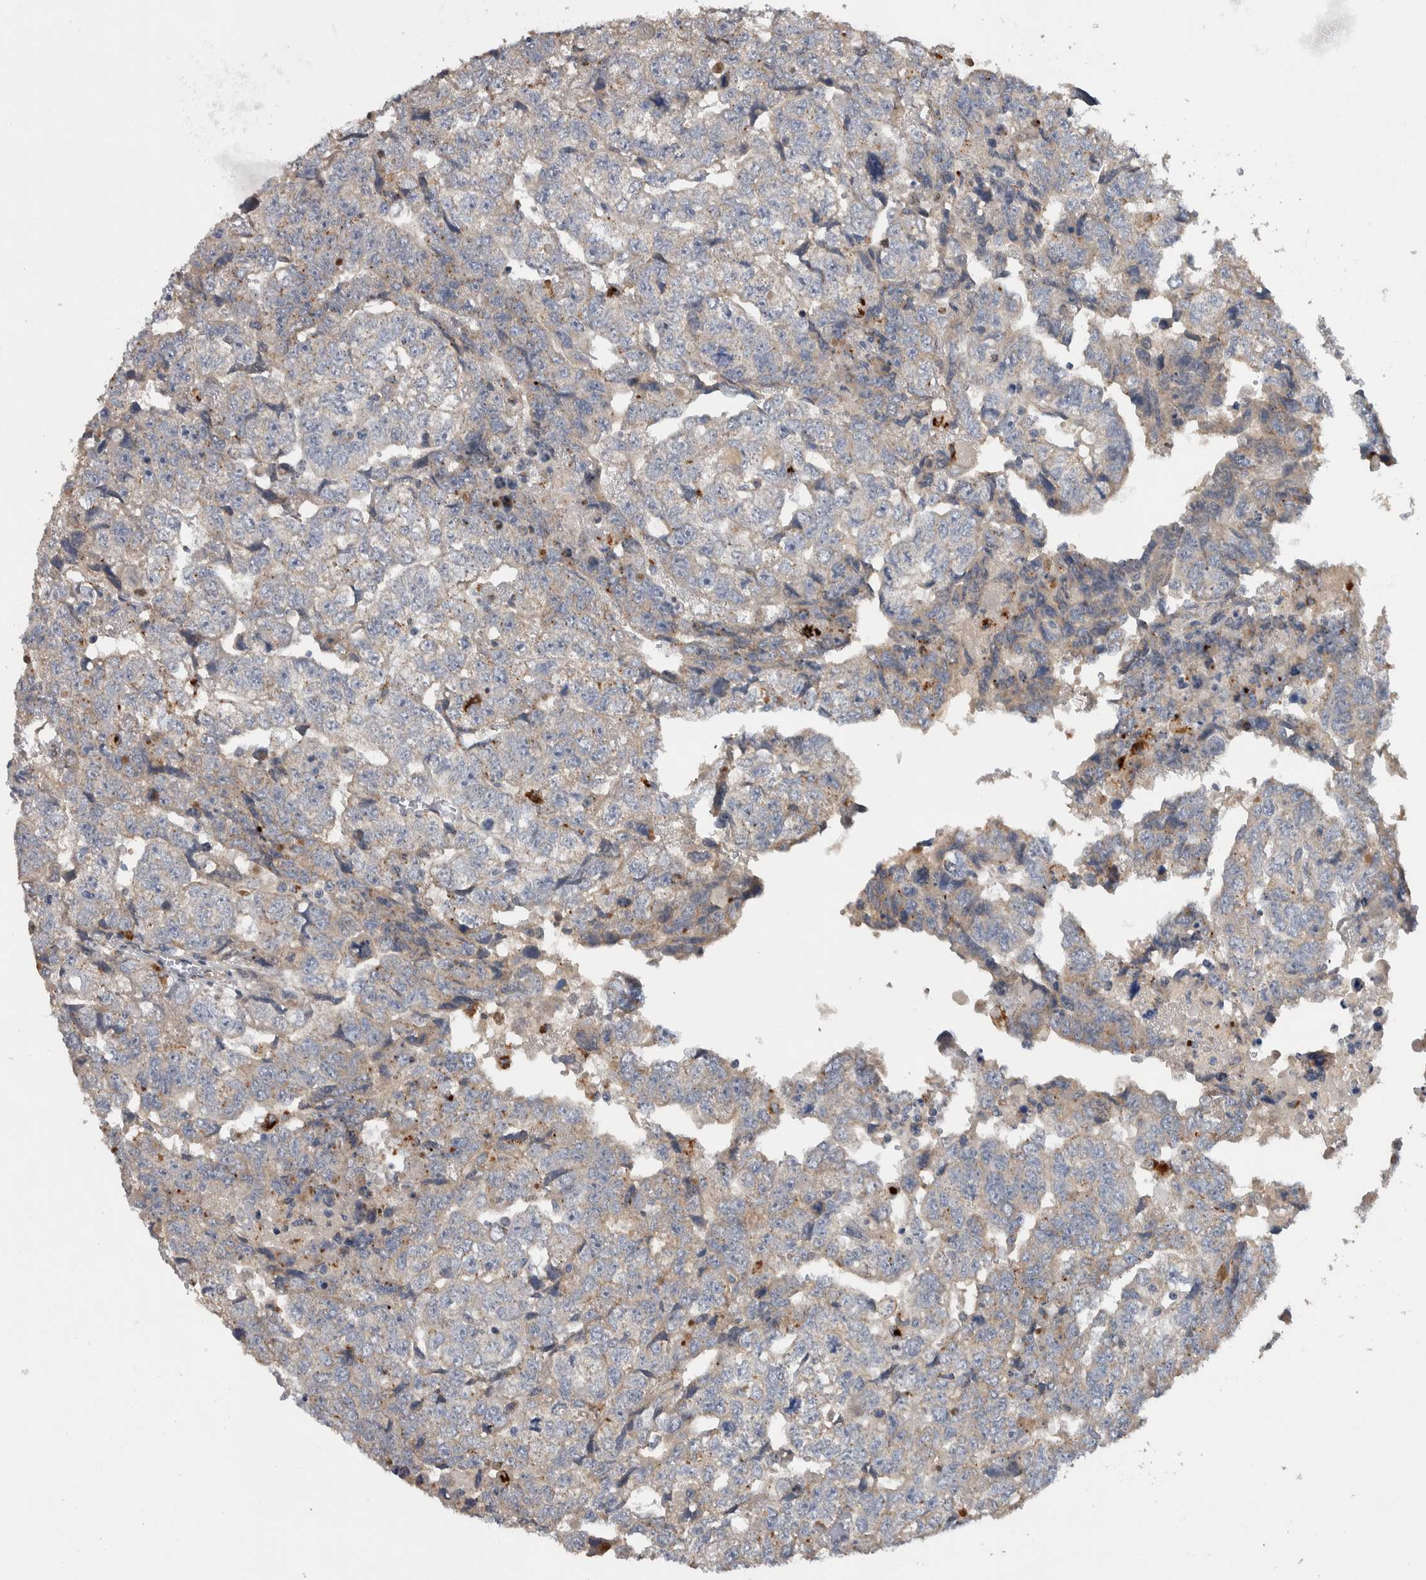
{"staining": {"intensity": "weak", "quantity": "25%-75%", "location": "cytoplasmic/membranous"}, "tissue": "testis cancer", "cell_type": "Tumor cells", "image_type": "cancer", "snomed": [{"axis": "morphology", "description": "Carcinoma, Embryonal, NOS"}, {"axis": "topography", "description": "Testis"}], "caption": "Immunohistochemical staining of human testis embryonal carcinoma reveals low levels of weak cytoplasmic/membranous expression in about 25%-75% of tumor cells.", "gene": "FAM83G", "patient": {"sex": "male", "age": 36}}